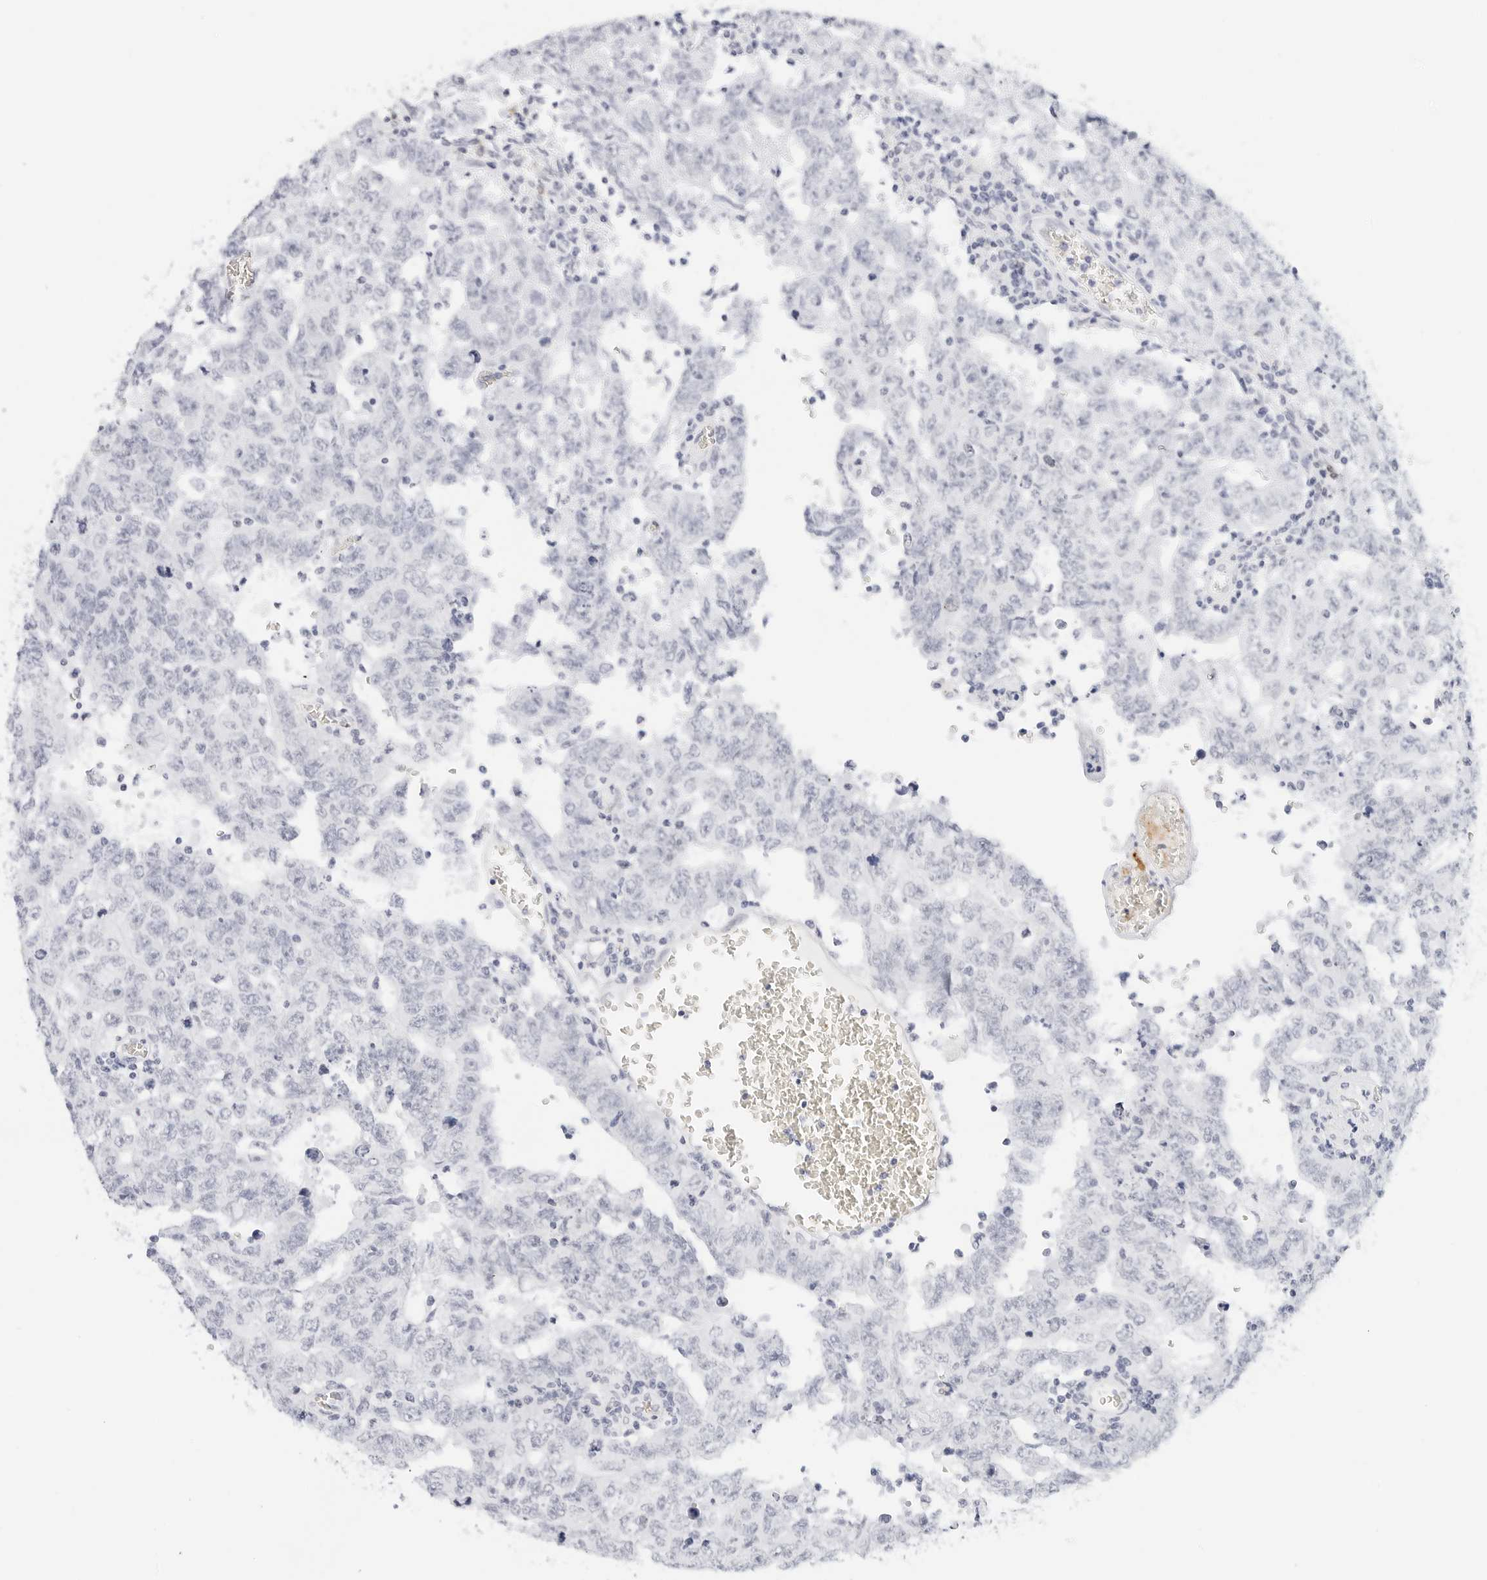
{"staining": {"intensity": "negative", "quantity": "none", "location": "none"}, "tissue": "testis cancer", "cell_type": "Tumor cells", "image_type": "cancer", "snomed": [{"axis": "morphology", "description": "Carcinoma, Embryonal, NOS"}, {"axis": "topography", "description": "Testis"}], "caption": "A high-resolution micrograph shows immunohistochemistry staining of testis cancer (embryonal carcinoma), which exhibits no significant expression in tumor cells.", "gene": "CD22", "patient": {"sex": "male", "age": 26}}